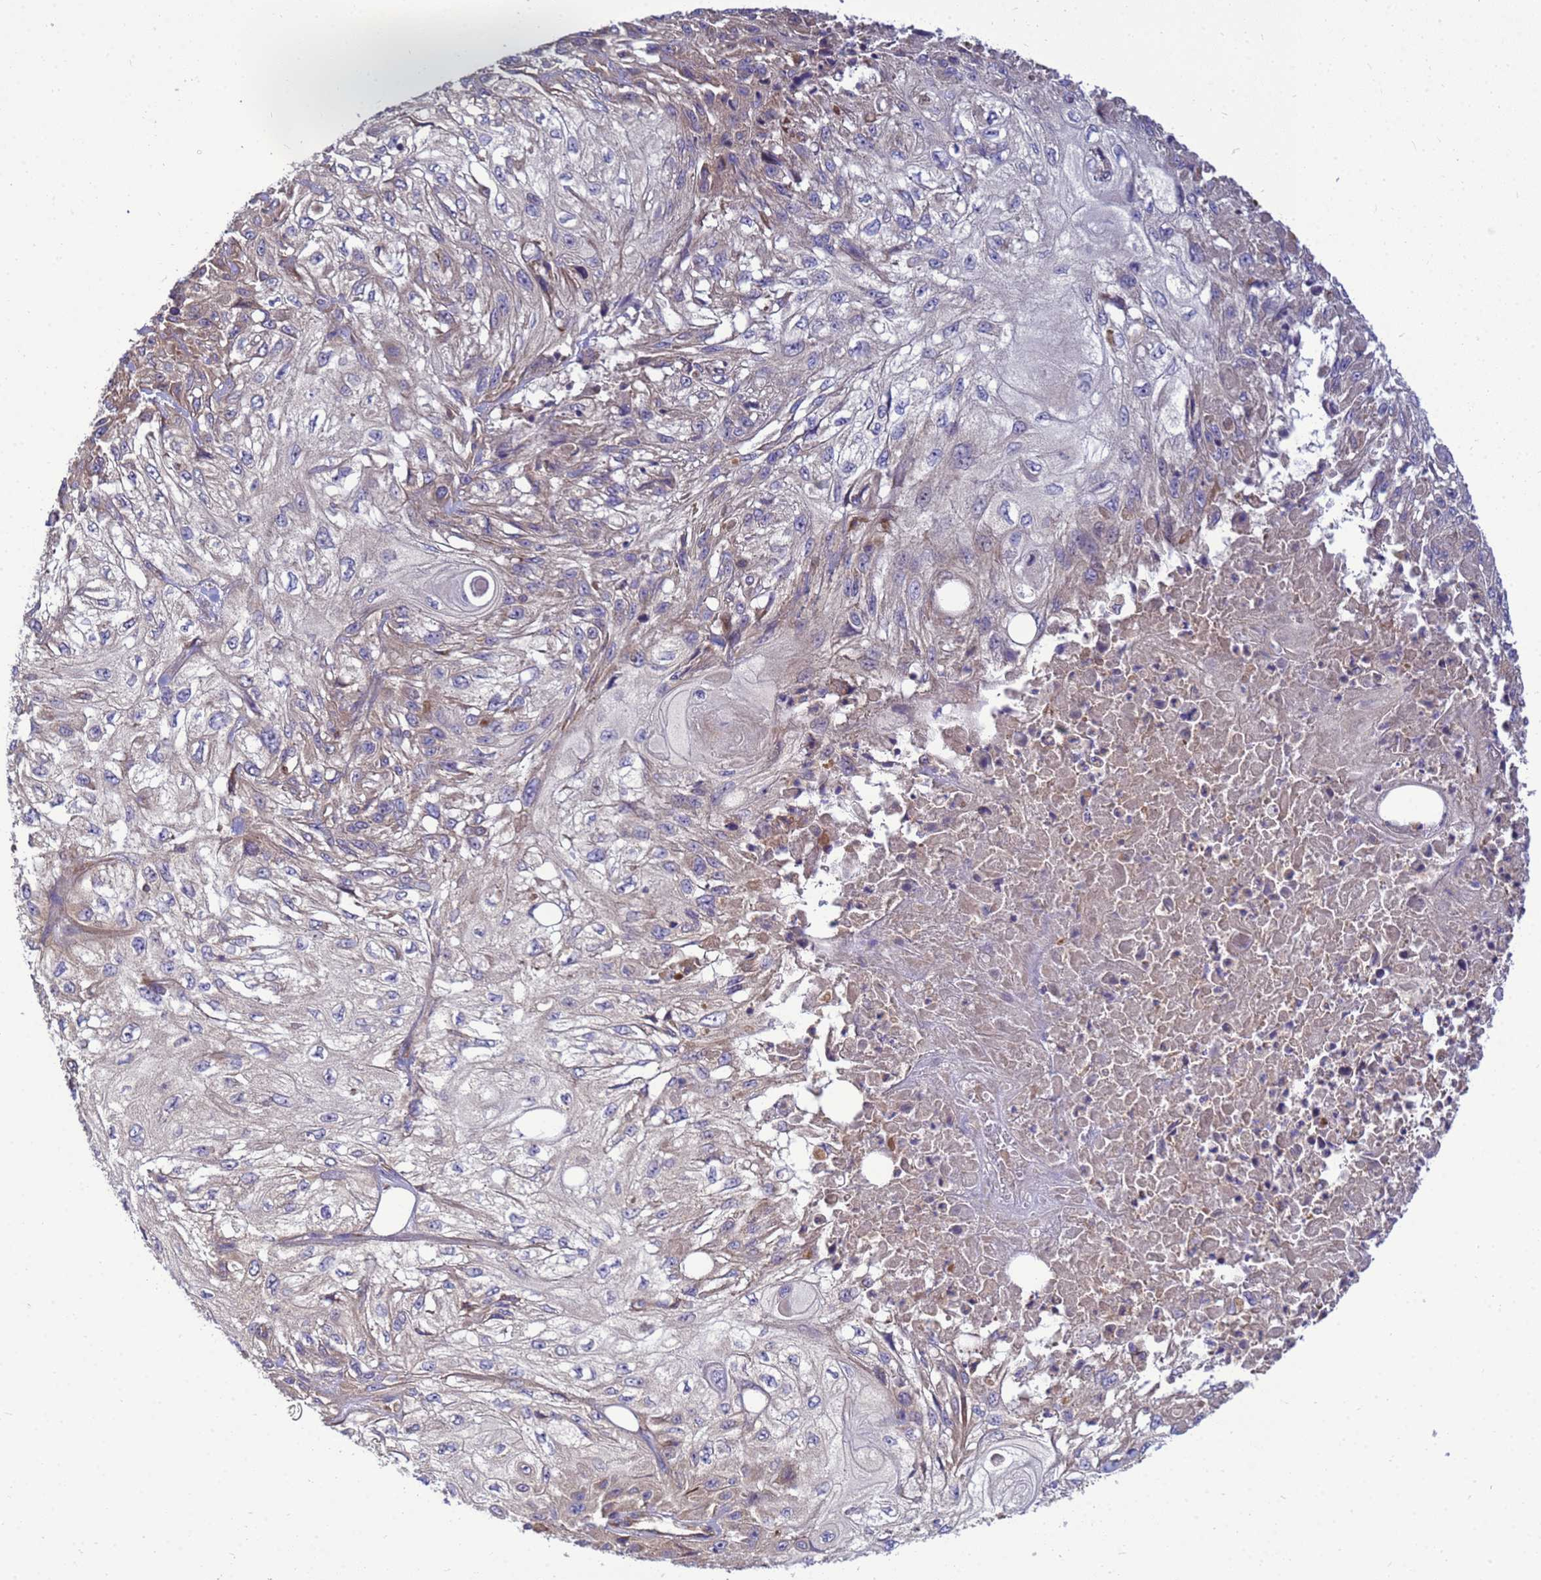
{"staining": {"intensity": "weak", "quantity": "<25%", "location": "cytoplasmic/membranous"}, "tissue": "skin cancer", "cell_type": "Tumor cells", "image_type": "cancer", "snomed": [{"axis": "morphology", "description": "Squamous cell carcinoma, NOS"}, {"axis": "morphology", "description": "Squamous cell carcinoma, metastatic, NOS"}, {"axis": "topography", "description": "Skin"}, {"axis": "topography", "description": "Lymph node"}], "caption": "Immunohistochemistry image of human skin cancer (metastatic squamous cell carcinoma) stained for a protein (brown), which shows no positivity in tumor cells. (DAB (3,3'-diaminobenzidine) immunohistochemistry, high magnification).", "gene": "BECN1", "patient": {"sex": "male", "age": 75}}